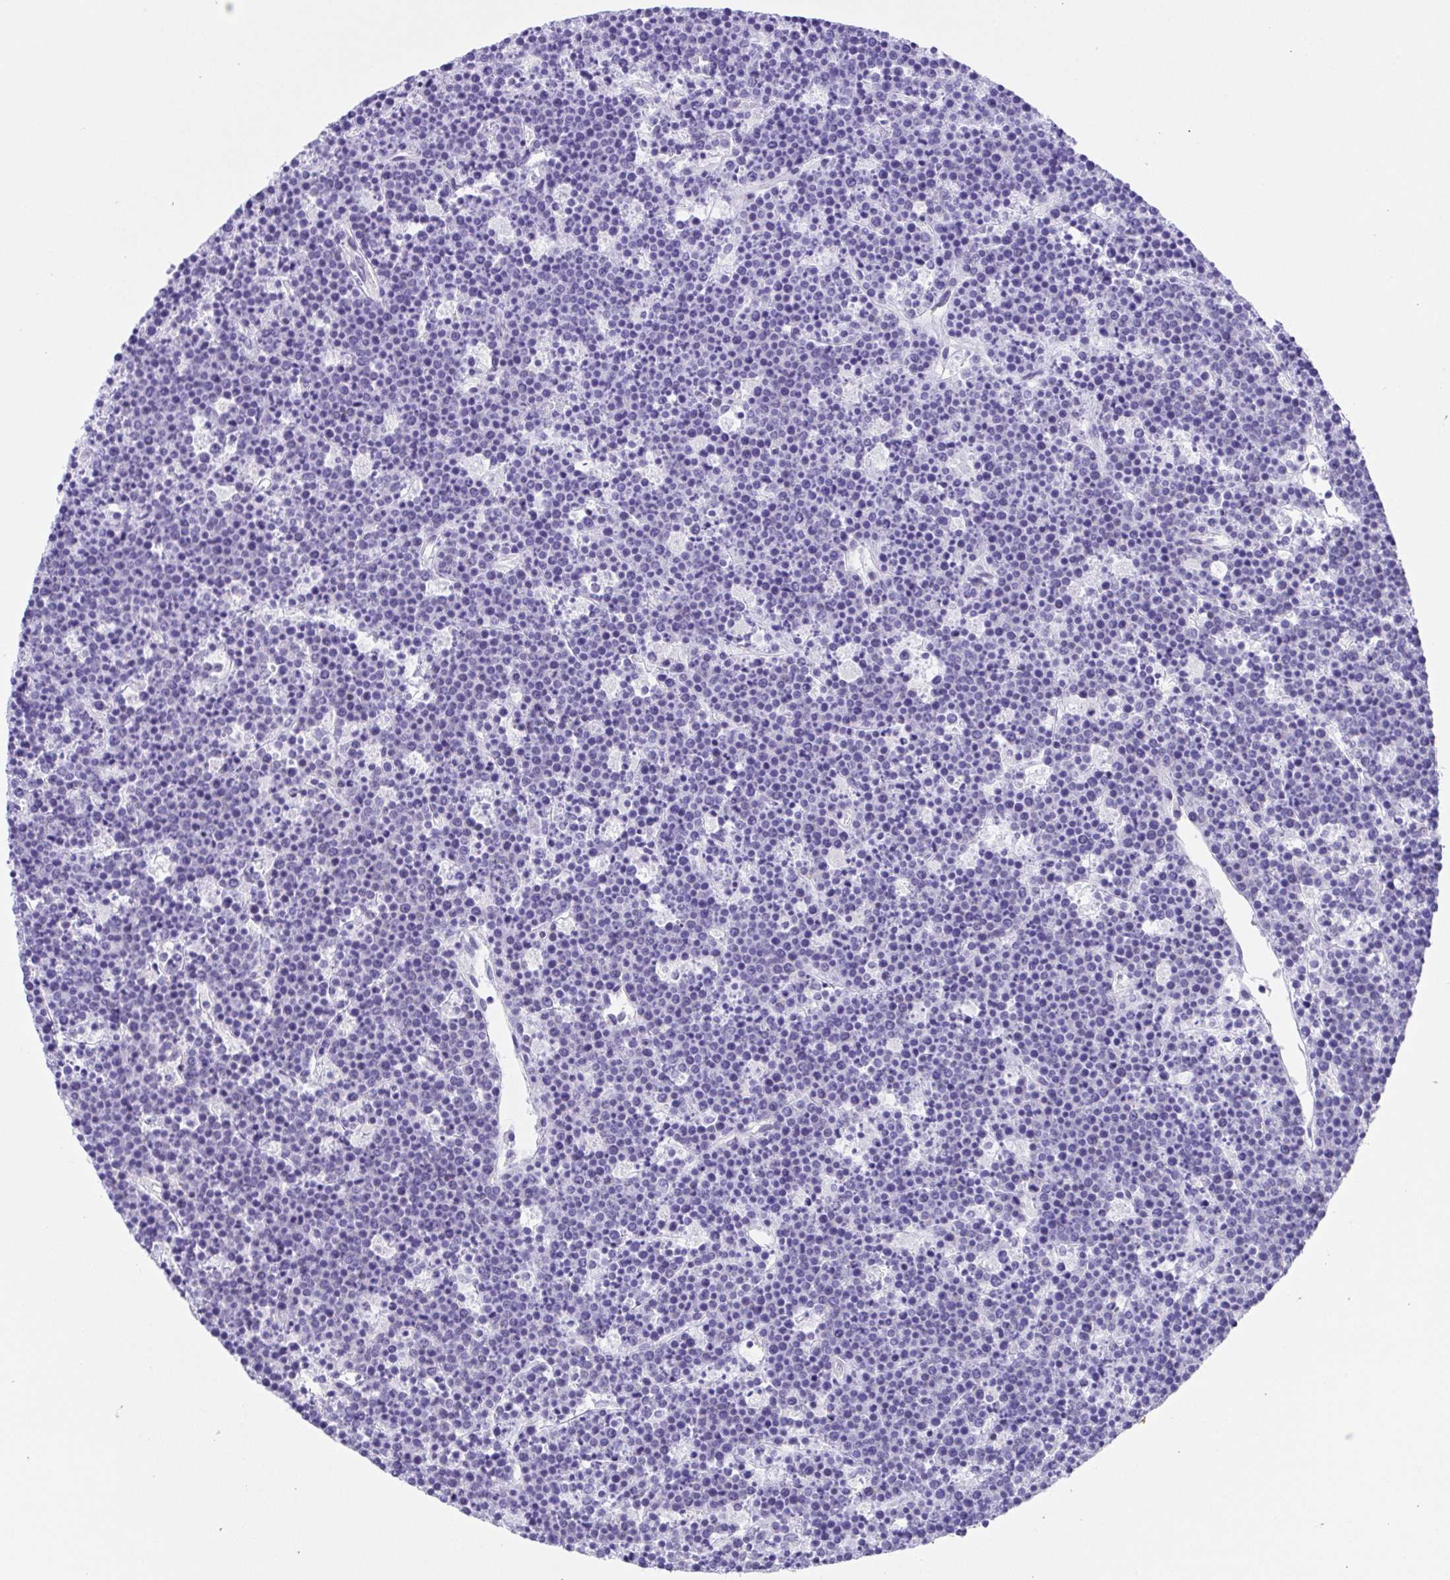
{"staining": {"intensity": "negative", "quantity": "none", "location": "none"}, "tissue": "lymphoma", "cell_type": "Tumor cells", "image_type": "cancer", "snomed": [{"axis": "morphology", "description": "Malignant lymphoma, non-Hodgkin's type, High grade"}, {"axis": "topography", "description": "Ovary"}], "caption": "Photomicrograph shows no protein staining in tumor cells of malignant lymphoma, non-Hodgkin's type (high-grade) tissue. (Immunohistochemistry (ihc), brightfield microscopy, high magnification).", "gene": "LUZP4", "patient": {"sex": "female", "age": 56}}